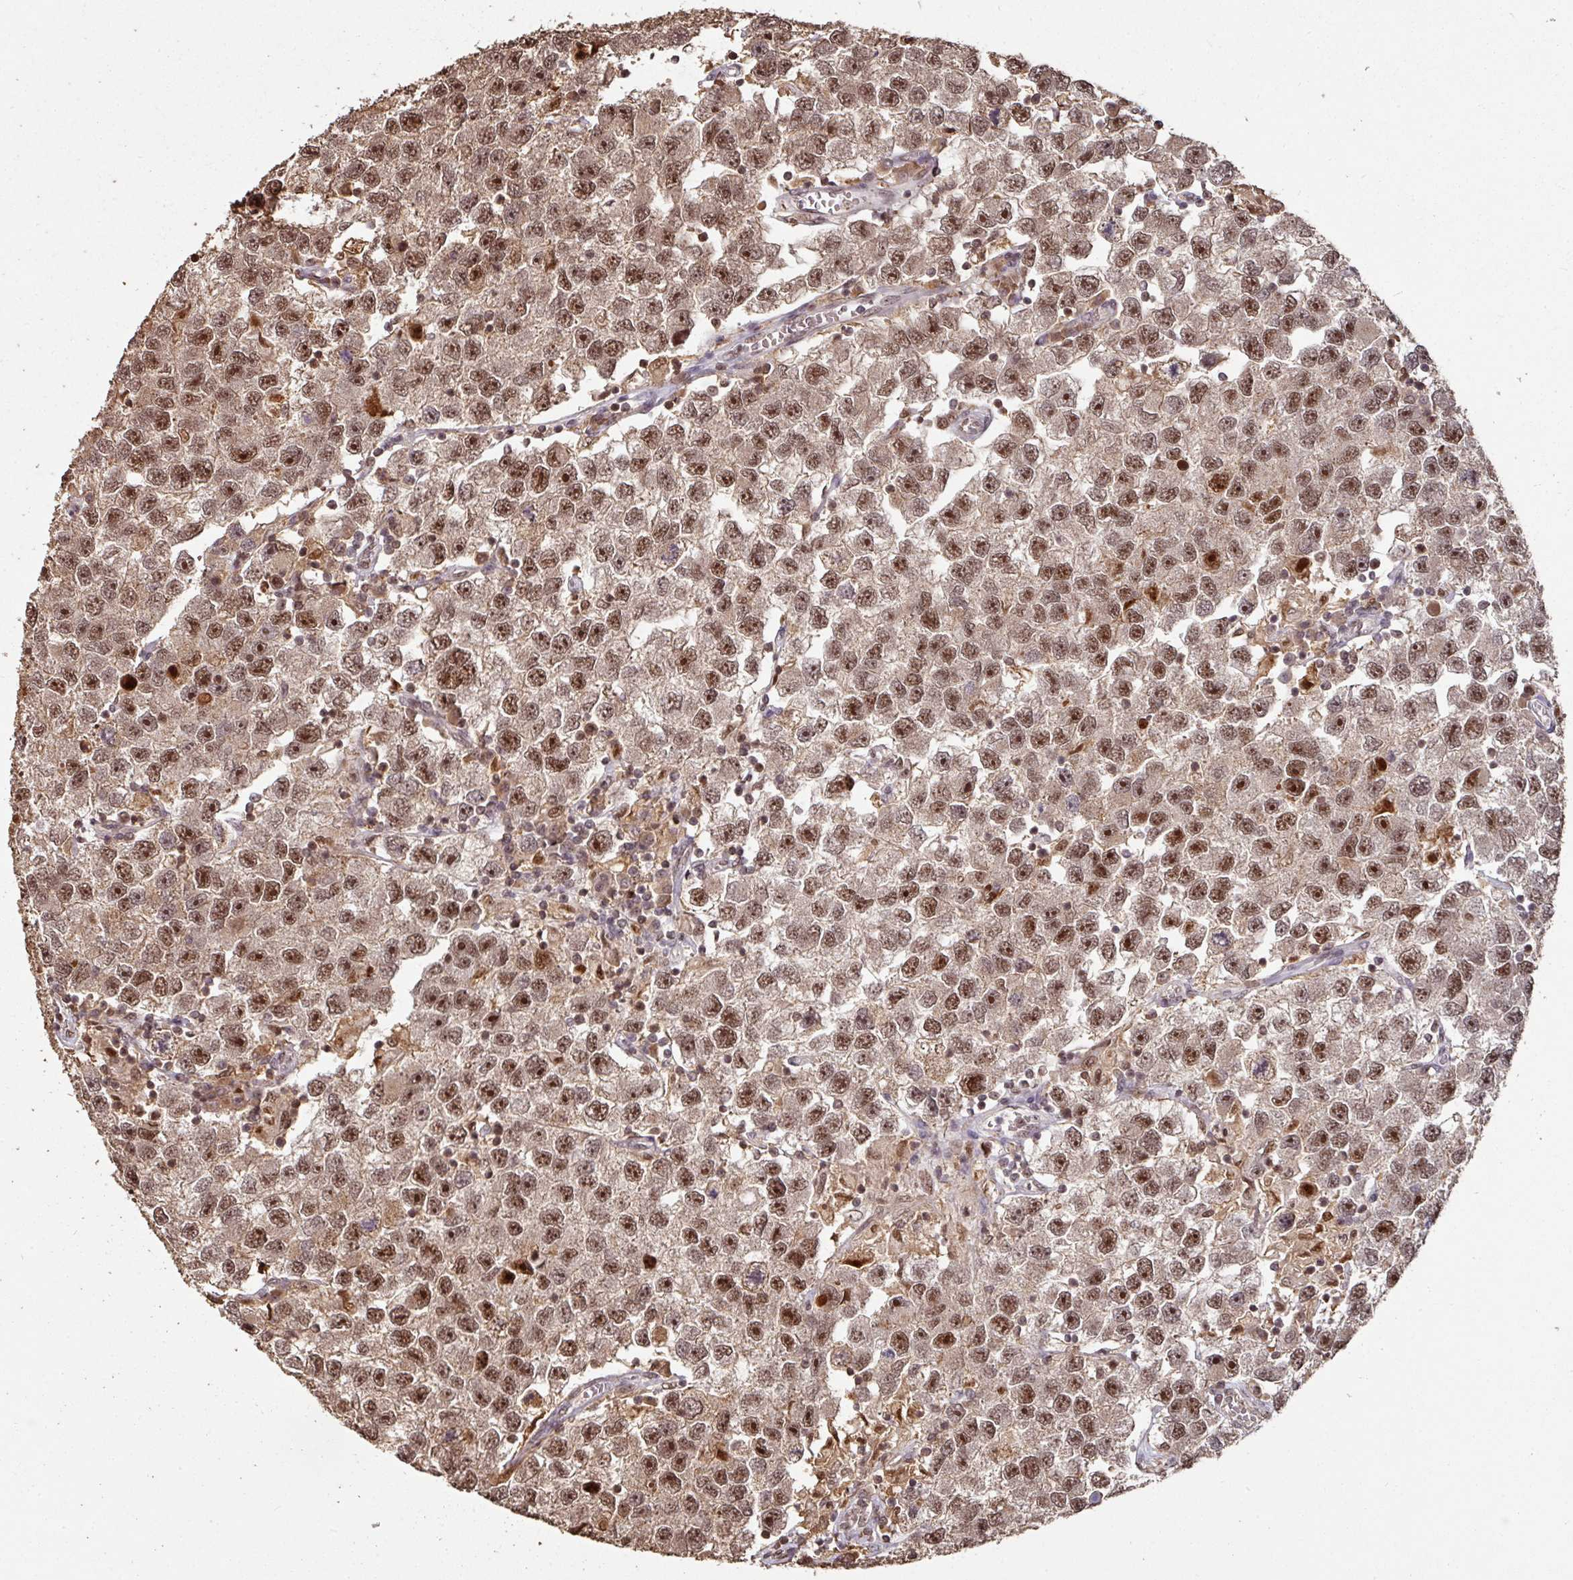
{"staining": {"intensity": "moderate", "quantity": ">75%", "location": "nuclear"}, "tissue": "testis cancer", "cell_type": "Tumor cells", "image_type": "cancer", "snomed": [{"axis": "morphology", "description": "Seminoma, NOS"}, {"axis": "topography", "description": "Testis"}], "caption": "Testis cancer tissue displays moderate nuclear expression in approximately >75% of tumor cells, visualized by immunohistochemistry.", "gene": "POLD1", "patient": {"sex": "male", "age": 26}}